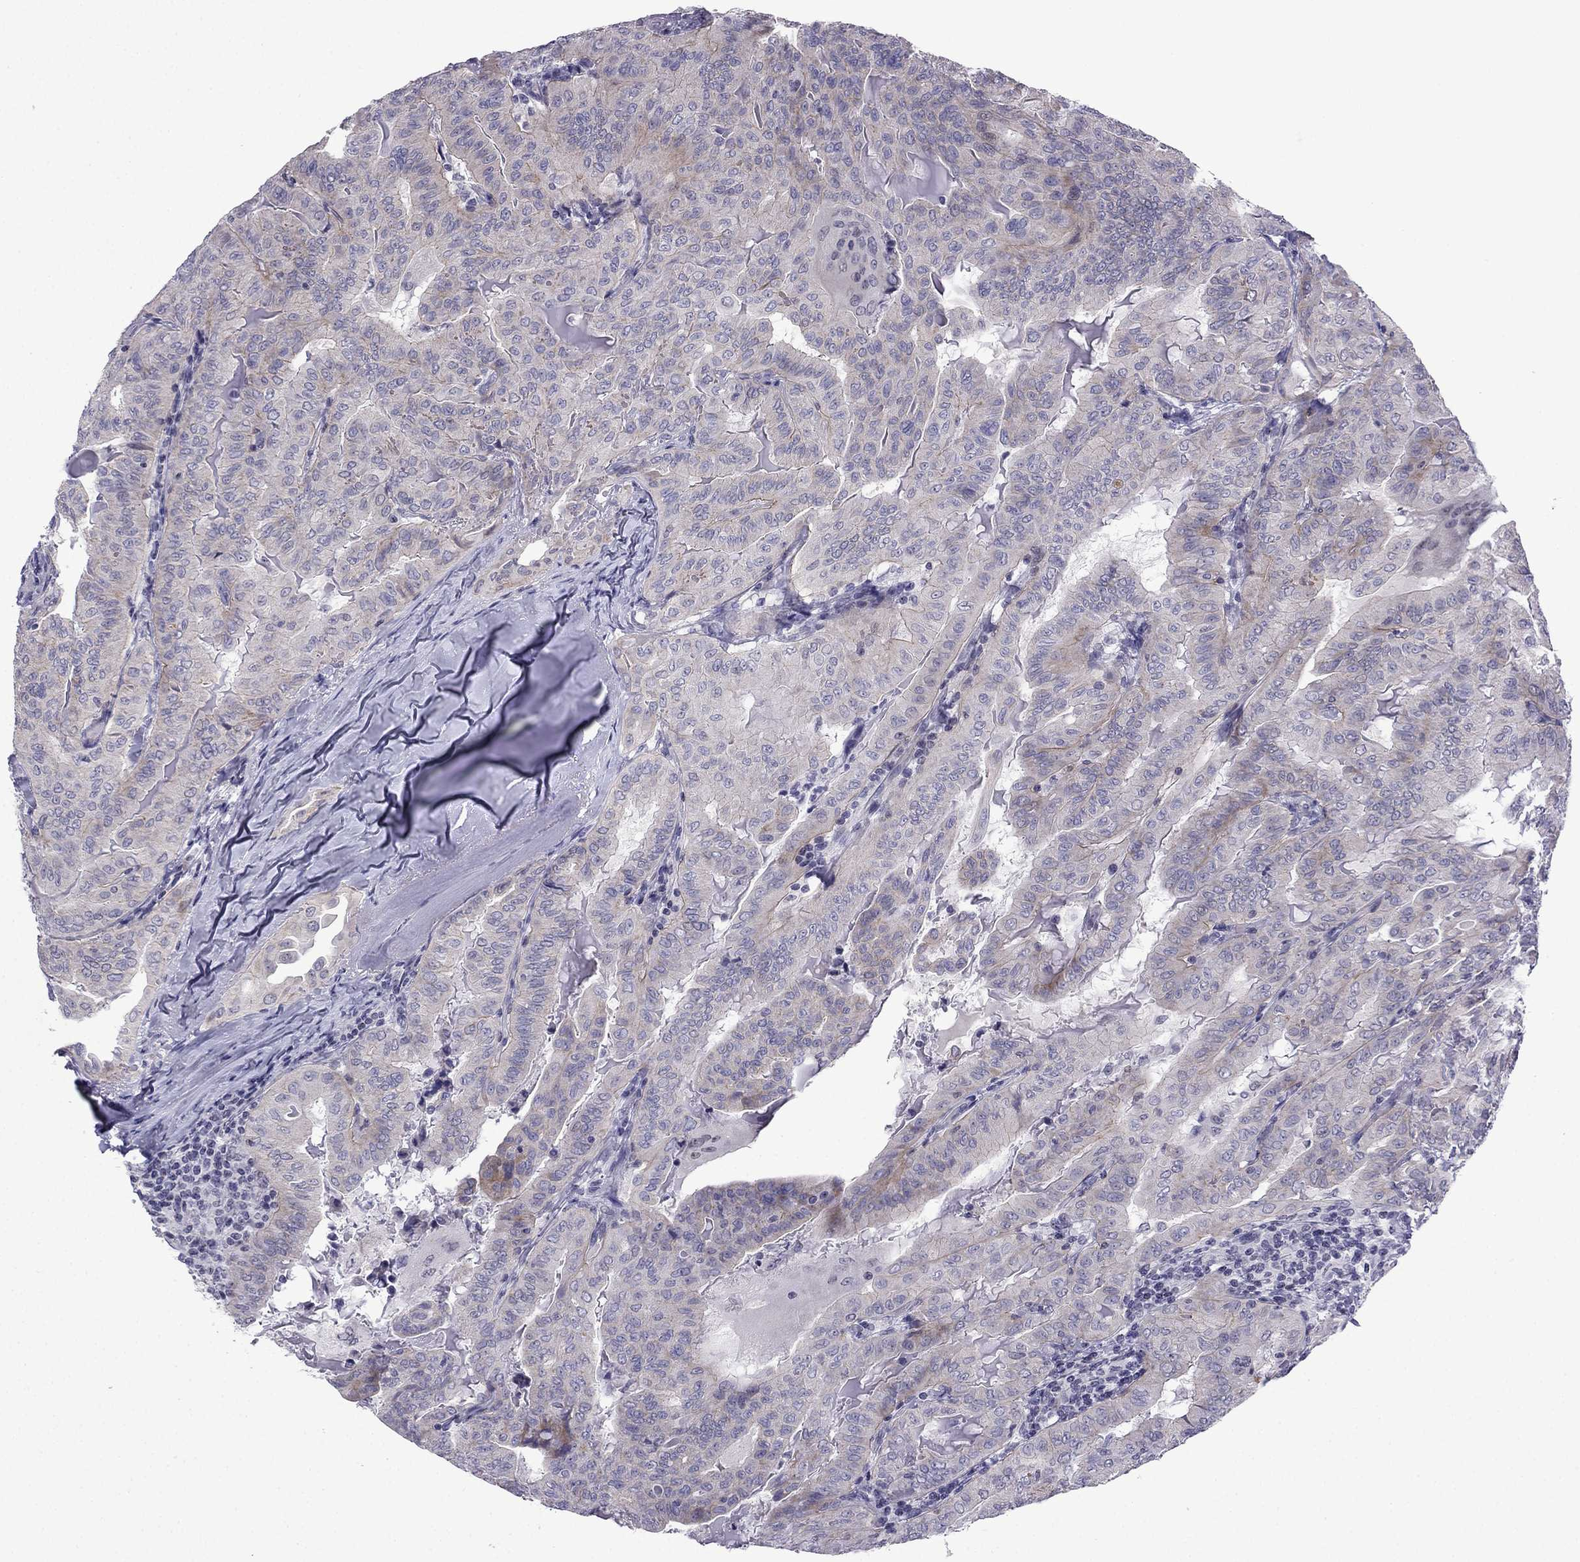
{"staining": {"intensity": "weak", "quantity": "<25%", "location": "cytoplasmic/membranous"}, "tissue": "thyroid cancer", "cell_type": "Tumor cells", "image_type": "cancer", "snomed": [{"axis": "morphology", "description": "Papillary adenocarcinoma, NOS"}, {"axis": "topography", "description": "Thyroid gland"}], "caption": "Tumor cells show no significant staining in papillary adenocarcinoma (thyroid).", "gene": "POM121L12", "patient": {"sex": "female", "age": 68}}